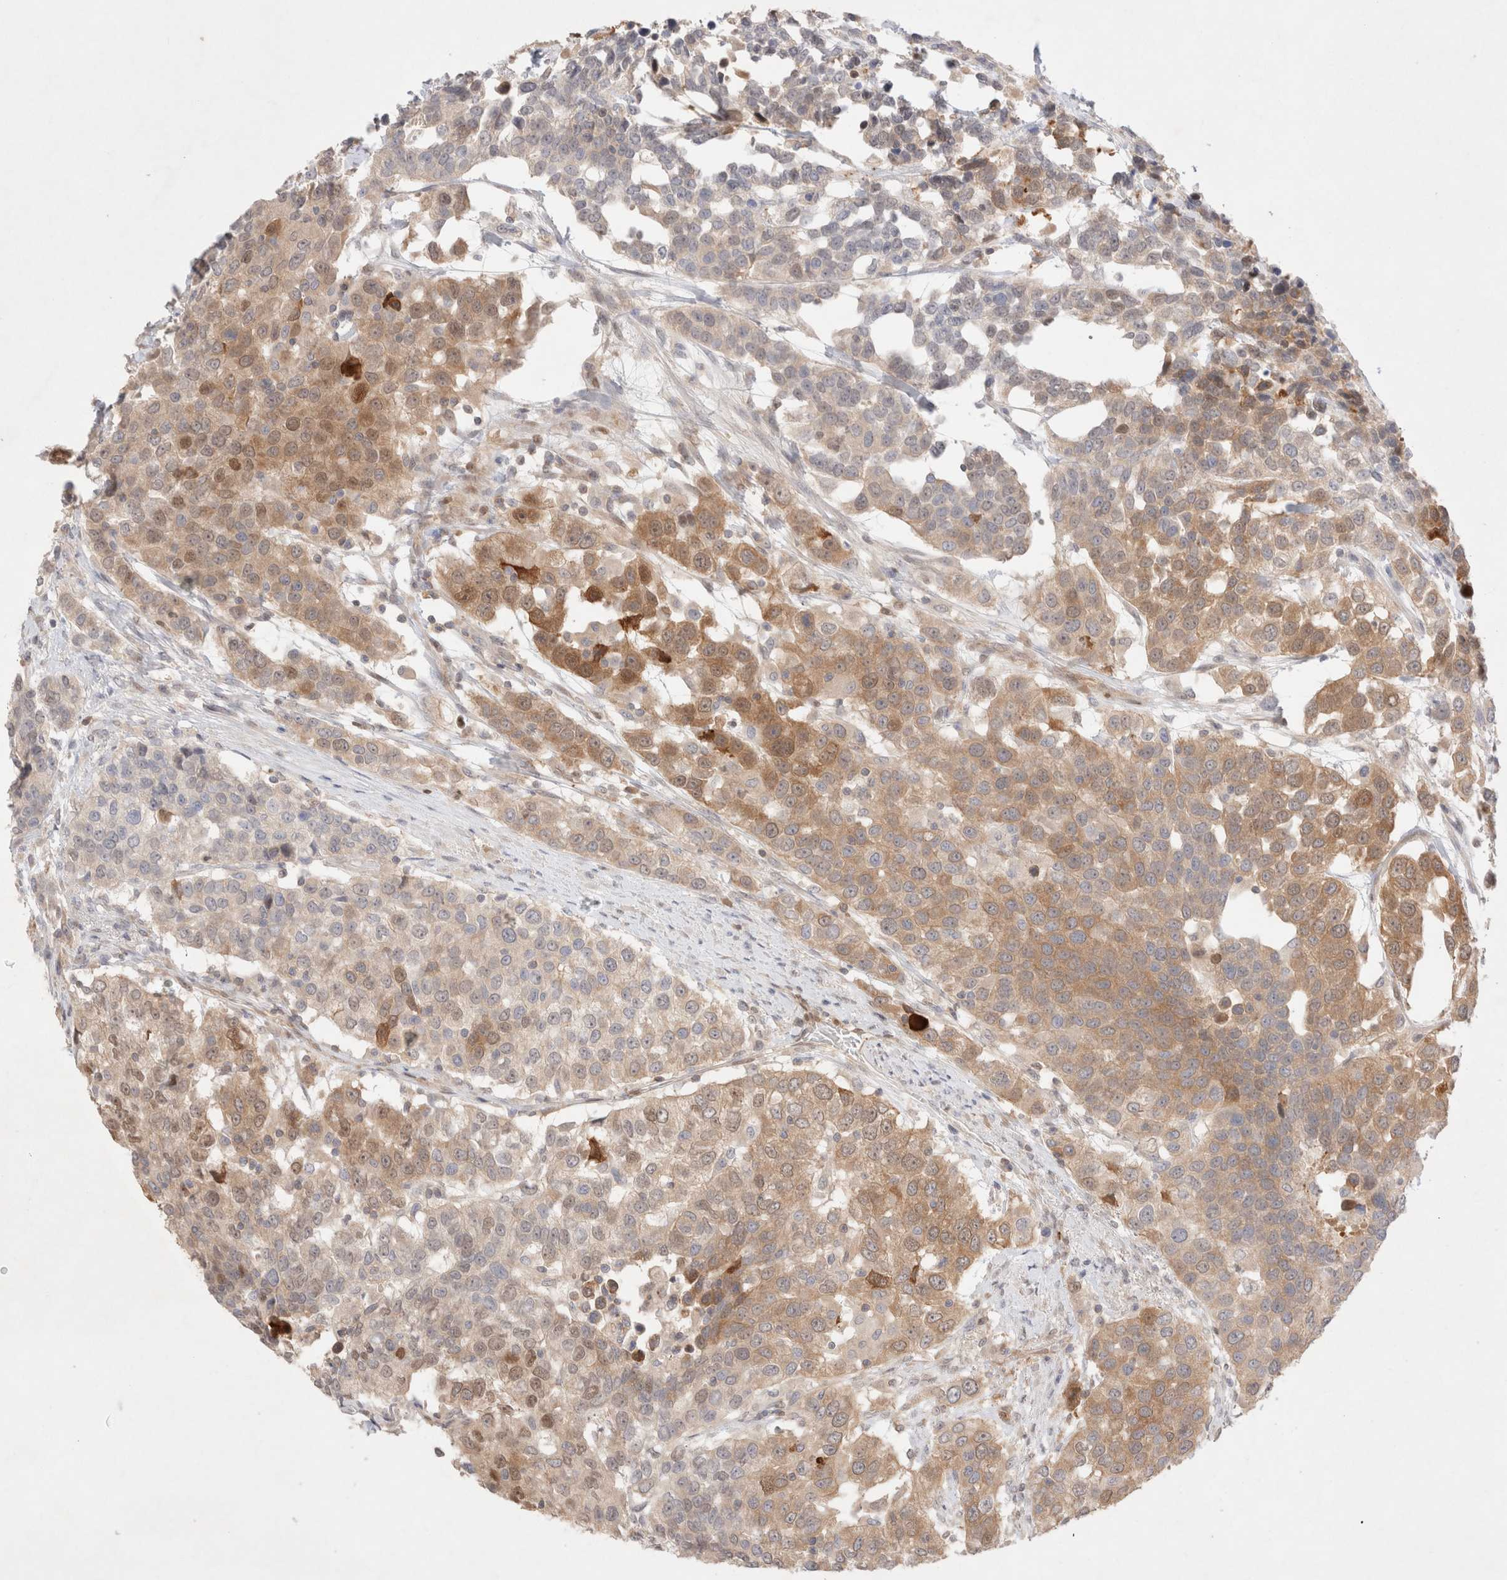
{"staining": {"intensity": "moderate", "quantity": ">75%", "location": "cytoplasmic/membranous"}, "tissue": "urothelial cancer", "cell_type": "Tumor cells", "image_type": "cancer", "snomed": [{"axis": "morphology", "description": "Urothelial carcinoma, High grade"}, {"axis": "topography", "description": "Urinary bladder"}], "caption": "Immunohistochemical staining of human urothelial cancer exhibits medium levels of moderate cytoplasmic/membranous protein positivity in approximately >75% of tumor cells.", "gene": "STARD10", "patient": {"sex": "female", "age": 80}}